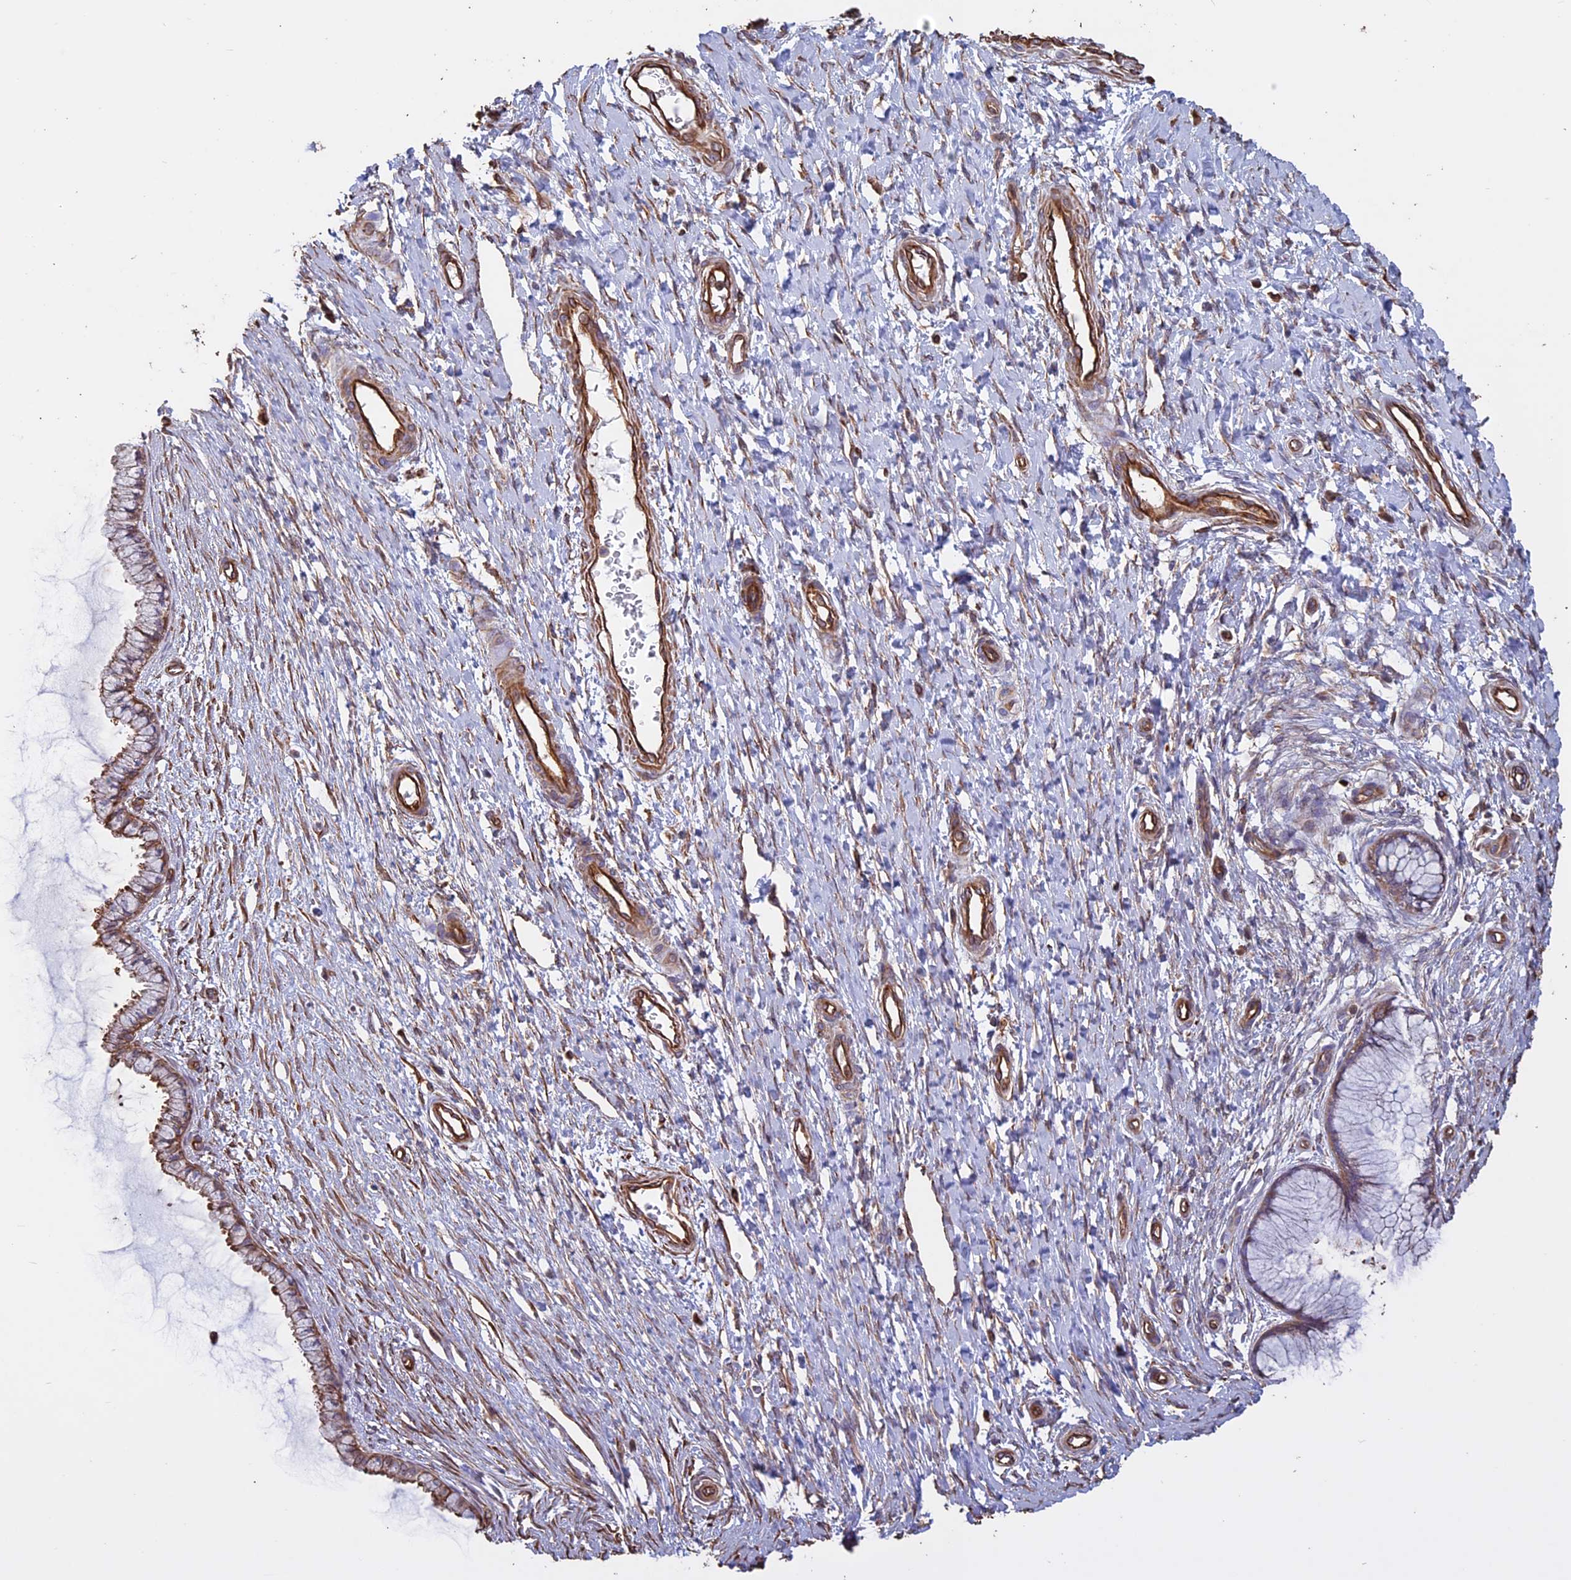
{"staining": {"intensity": "moderate", "quantity": "25%-75%", "location": "cytoplasmic/membranous"}, "tissue": "cervix", "cell_type": "Glandular cells", "image_type": "normal", "snomed": [{"axis": "morphology", "description": "Normal tissue, NOS"}, {"axis": "topography", "description": "Cervix"}], "caption": "About 25%-75% of glandular cells in benign human cervix exhibit moderate cytoplasmic/membranous protein staining as visualized by brown immunohistochemical staining.", "gene": "CCDC148", "patient": {"sex": "female", "age": 55}}